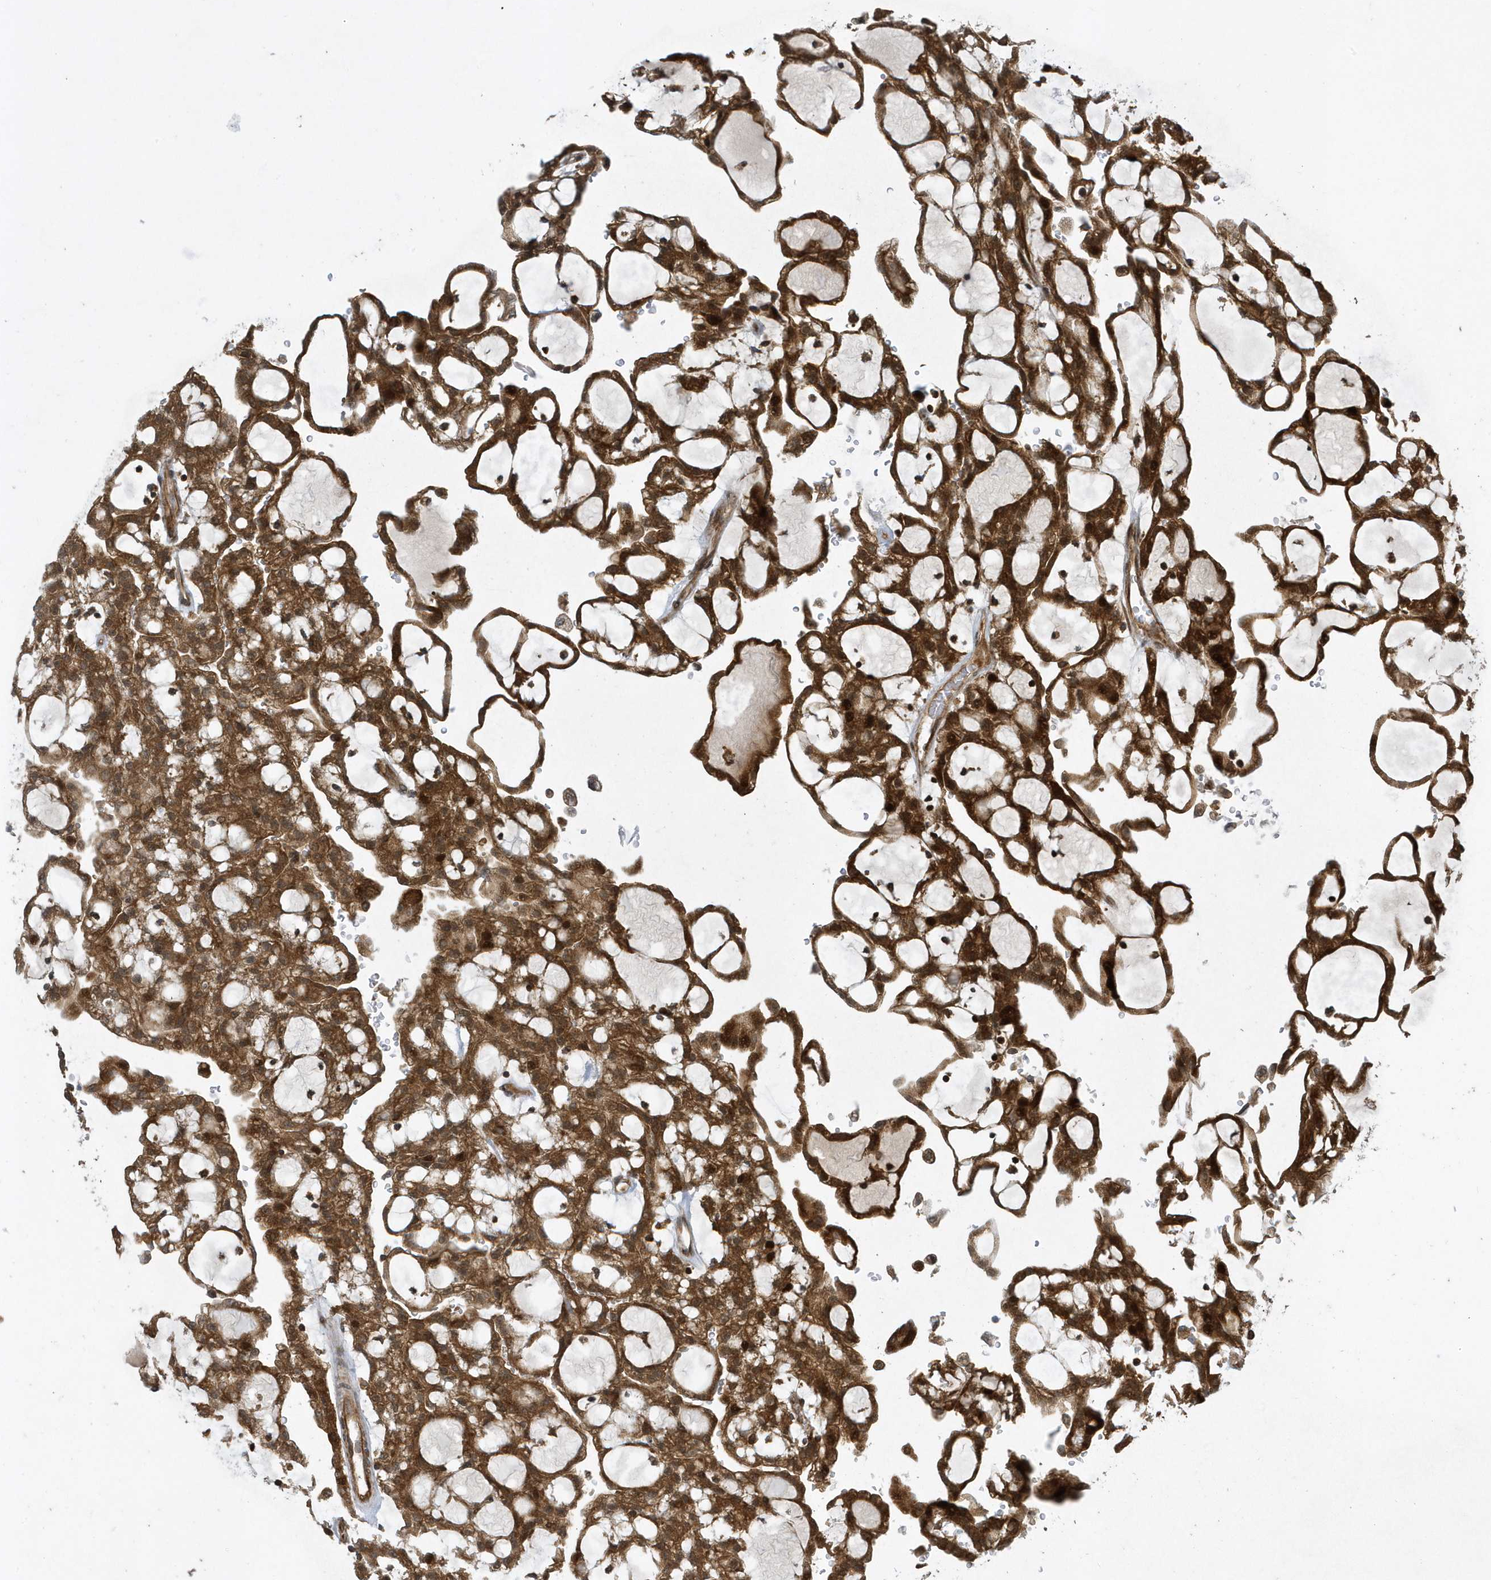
{"staining": {"intensity": "strong", "quantity": ">75%", "location": "cytoplasmic/membranous"}, "tissue": "renal cancer", "cell_type": "Tumor cells", "image_type": "cancer", "snomed": [{"axis": "morphology", "description": "Adenocarcinoma, NOS"}, {"axis": "topography", "description": "Kidney"}], "caption": "The photomicrograph reveals staining of renal cancer (adenocarcinoma), revealing strong cytoplasmic/membranous protein positivity (brown color) within tumor cells.", "gene": "STAMBP", "patient": {"sex": "male", "age": 63}}